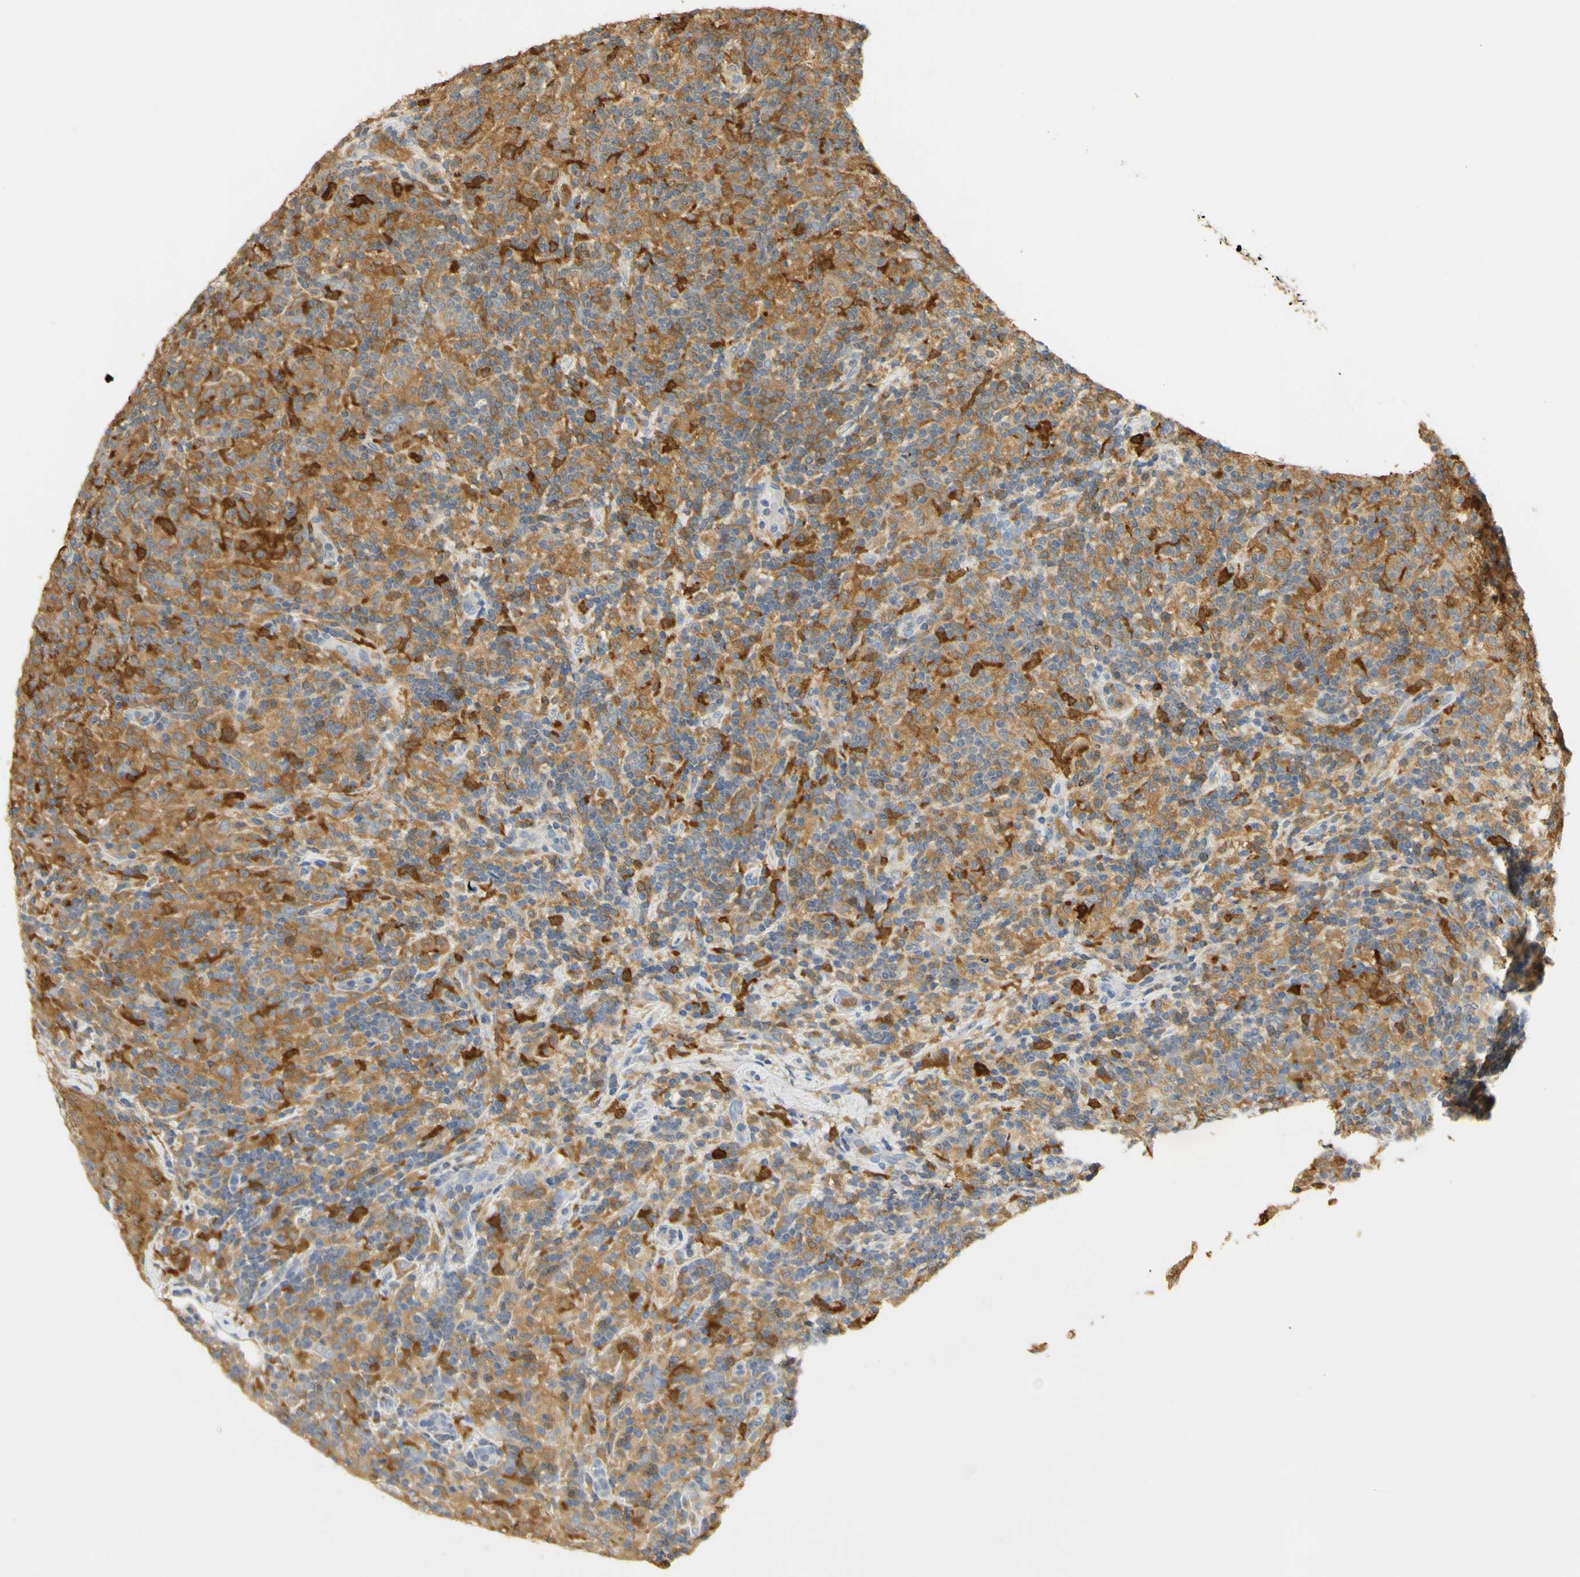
{"staining": {"intensity": "moderate", "quantity": ">75%", "location": "cytoplasmic/membranous"}, "tissue": "lymphoma", "cell_type": "Tumor cells", "image_type": "cancer", "snomed": [{"axis": "morphology", "description": "Hodgkin's disease, NOS"}, {"axis": "topography", "description": "Lymph node"}], "caption": "Immunohistochemical staining of Hodgkin's disease displays medium levels of moderate cytoplasmic/membranous staining in about >75% of tumor cells.", "gene": "PAK1", "patient": {"sex": "male", "age": 70}}